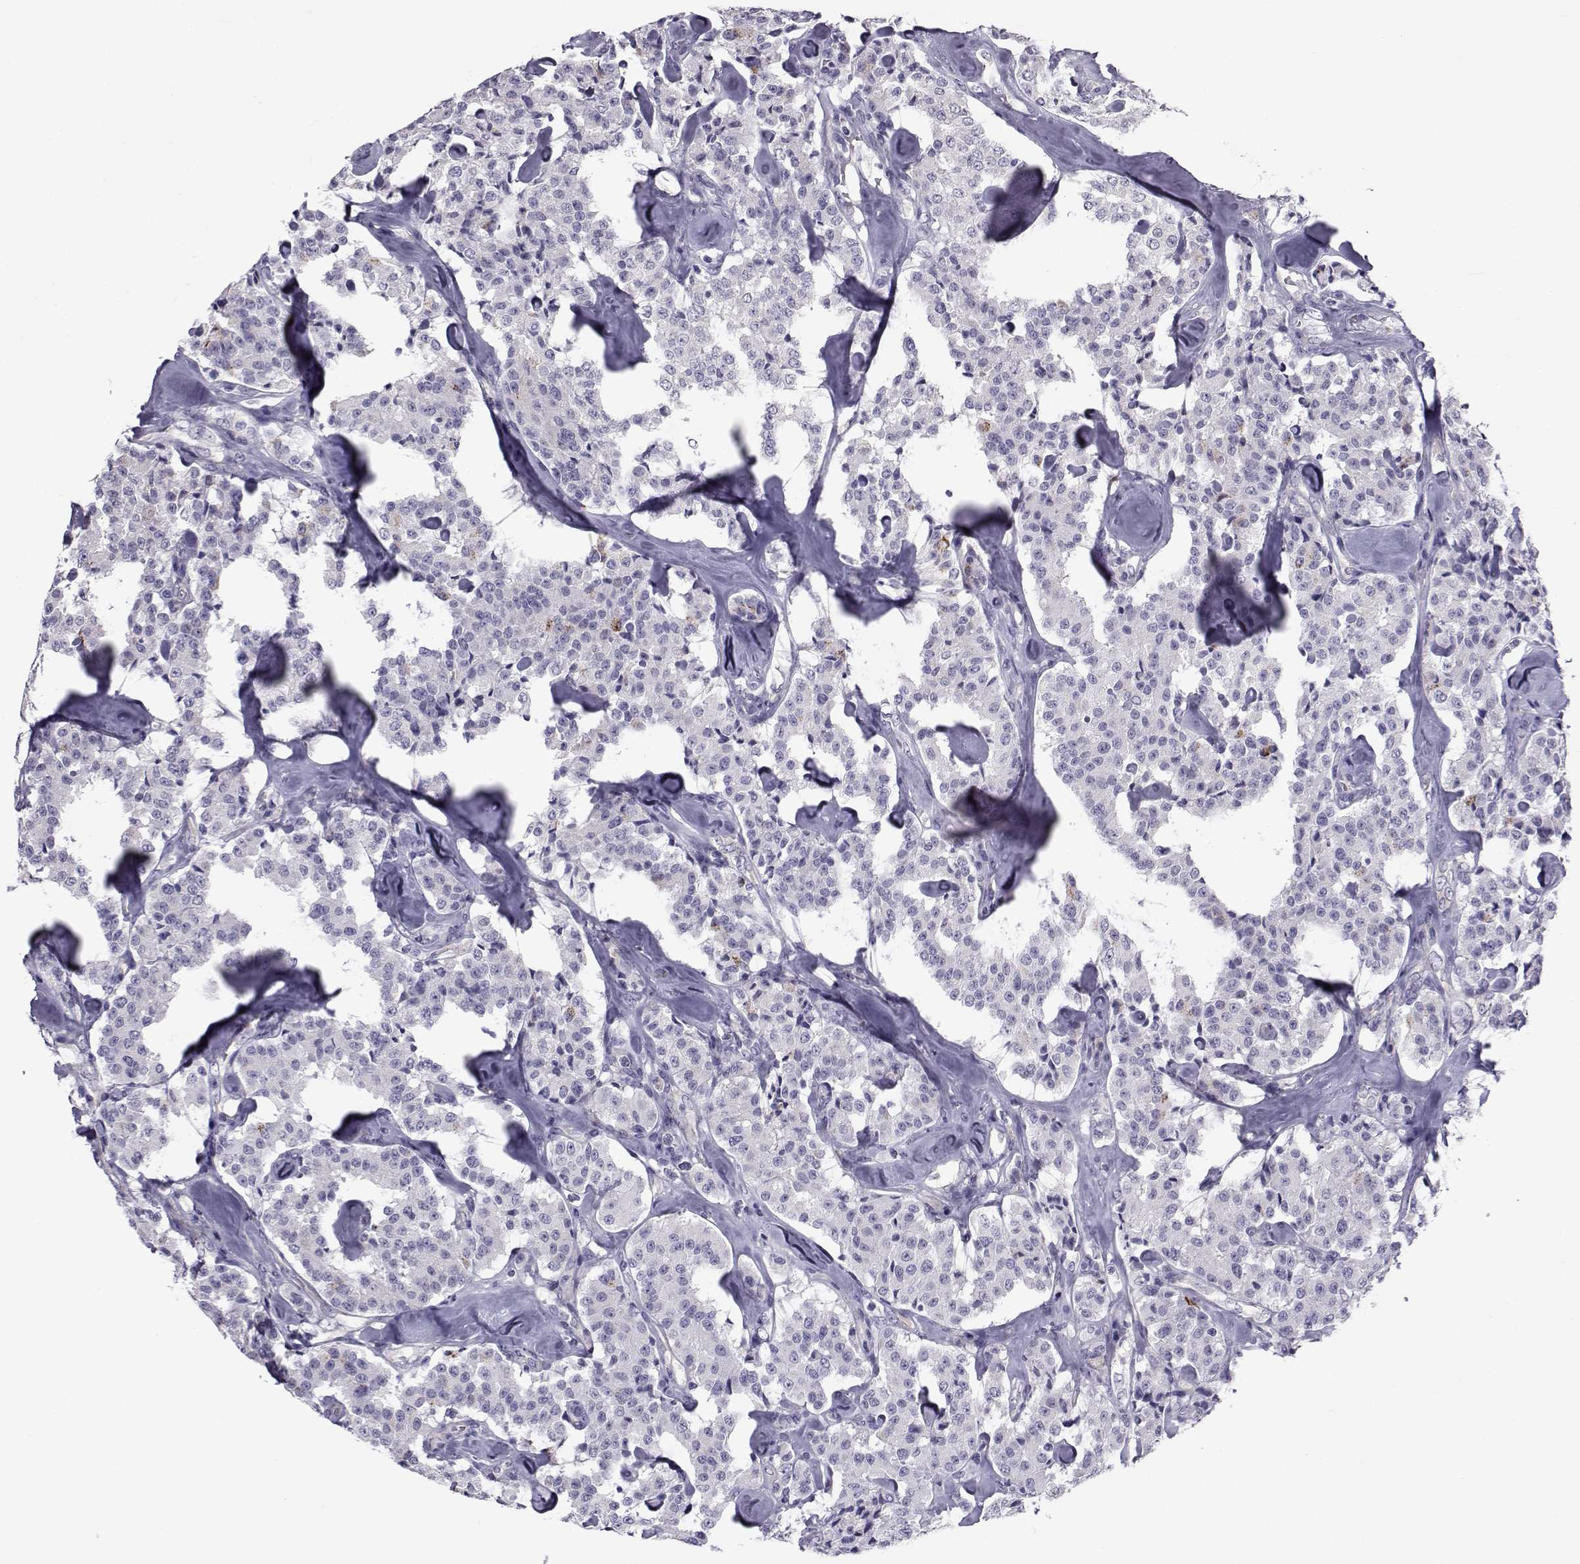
{"staining": {"intensity": "negative", "quantity": "none", "location": "none"}, "tissue": "carcinoid", "cell_type": "Tumor cells", "image_type": "cancer", "snomed": [{"axis": "morphology", "description": "Carcinoid, malignant, NOS"}, {"axis": "topography", "description": "Pancreas"}], "caption": "High magnification brightfield microscopy of carcinoid stained with DAB (3,3'-diaminobenzidine) (brown) and counterstained with hematoxylin (blue): tumor cells show no significant expression.", "gene": "COL22A1", "patient": {"sex": "male", "age": 41}}